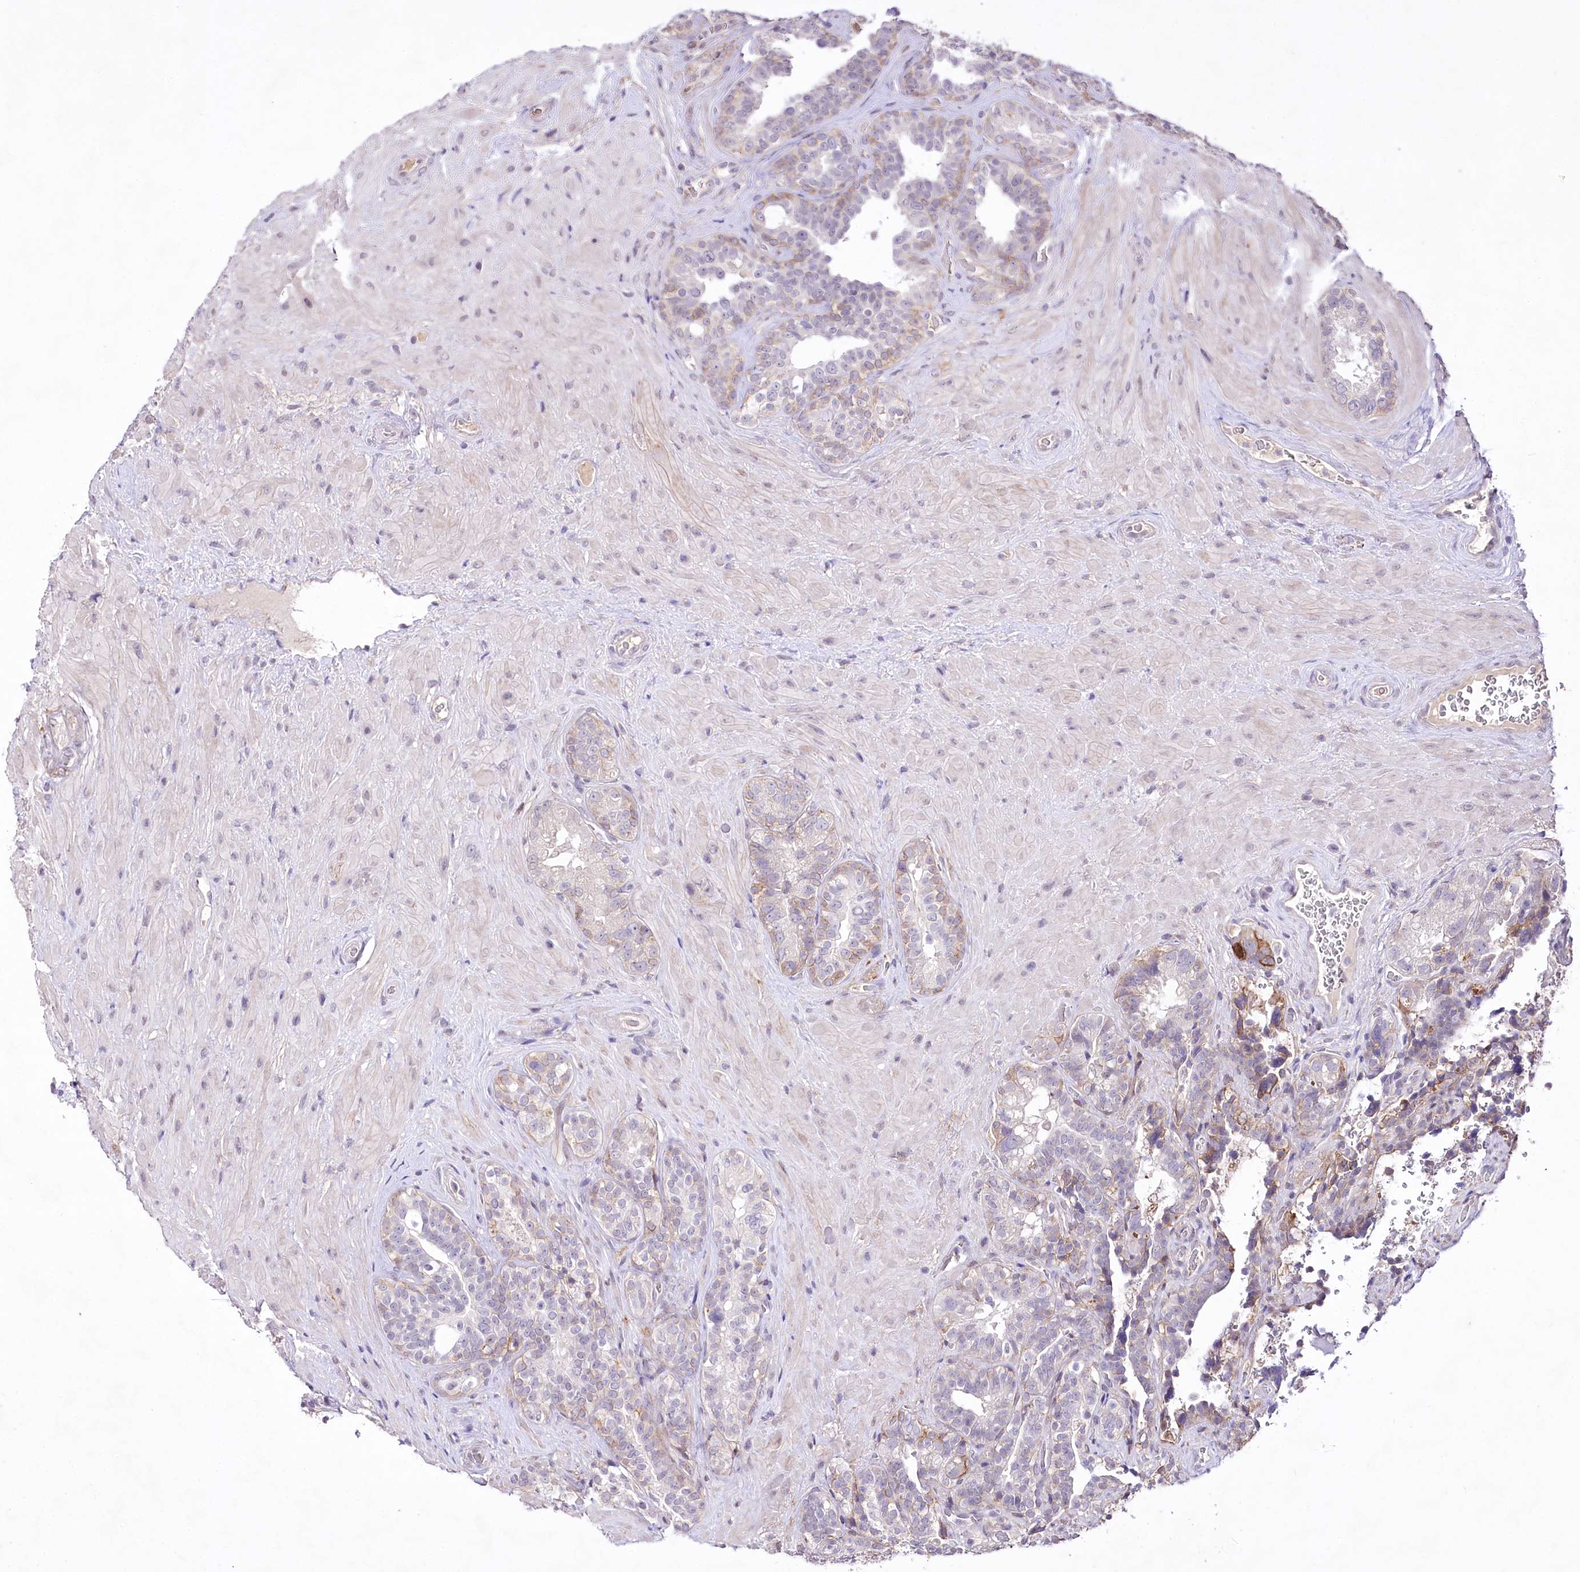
{"staining": {"intensity": "moderate", "quantity": "<25%", "location": "cytoplasmic/membranous"}, "tissue": "seminal vesicle", "cell_type": "Glandular cells", "image_type": "normal", "snomed": [{"axis": "morphology", "description": "Normal tissue, NOS"}, {"axis": "topography", "description": "Seminal veicle"}, {"axis": "topography", "description": "Peripheral nerve tissue"}], "caption": "A photomicrograph showing moderate cytoplasmic/membranous expression in about <25% of glandular cells in normal seminal vesicle, as visualized by brown immunohistochemical staining.", "gene": "ENPP1", "patient": {"sex": "male", "age": 67}}